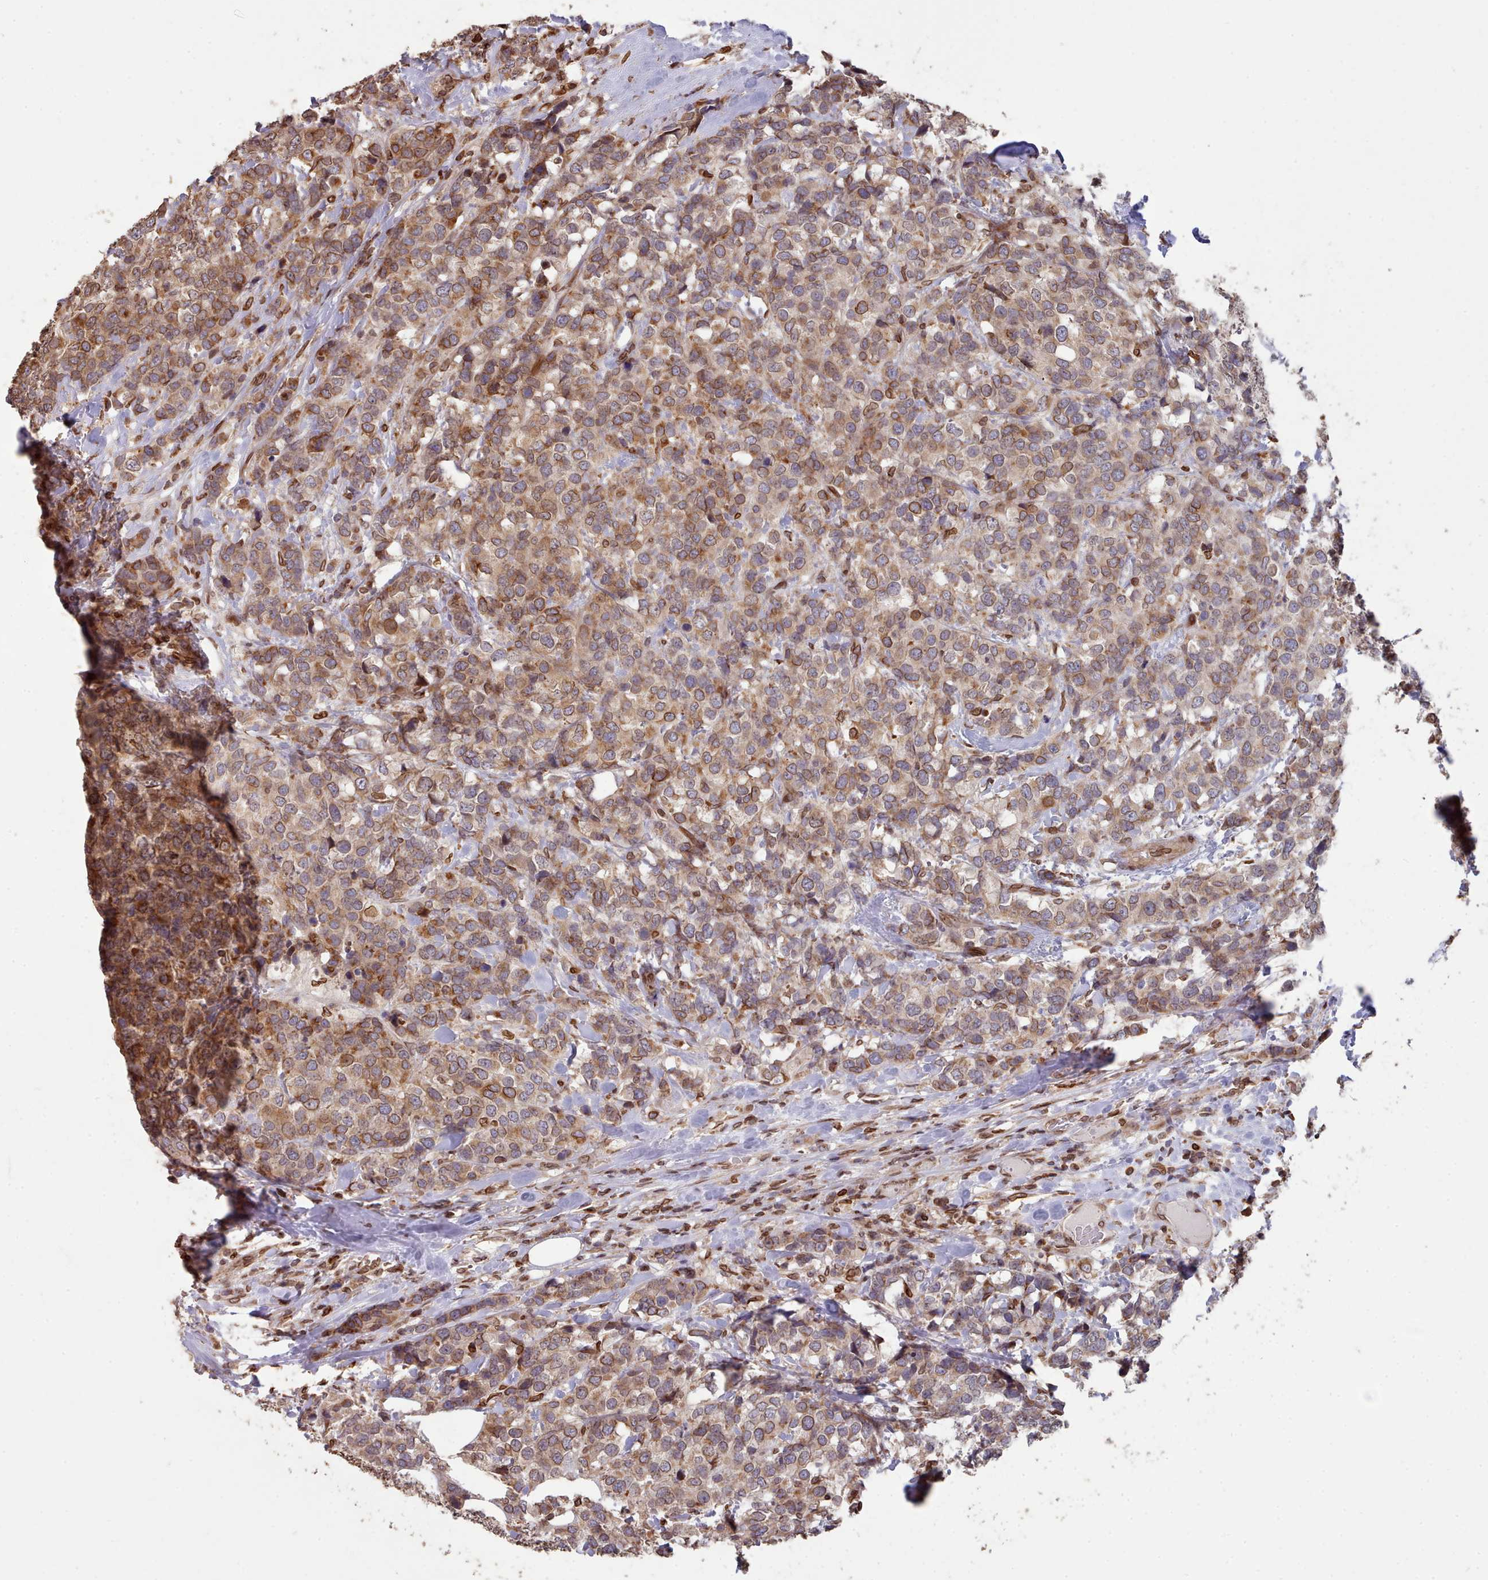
{"staining": {"intensity": "moderate", "quantity": ">75%", "location": "cytoplasmic/membranous,nuclear"}, "tissue": "breast cancer", "cell_type": "Tumor cells", "image_type": "cancer", "snomed": [{"axis": "morphology", "description": "Lobular carcinoma"}, {"axis": "topography", "description": "Breast"}], "caption": "High-magnification brightfield microscopy of lobular carcinoma (breast) stained with DAB (3,3'-diaminobenzidine) (brown) and counterstained with hematoxylin (blue). tumor cells exhibit moderate cytoplasmic/membranous and nuclear expression is present in about>75% of cells.", "gene": "TOR1AIP1", "patient": {"sex": "female", "age": 59}}